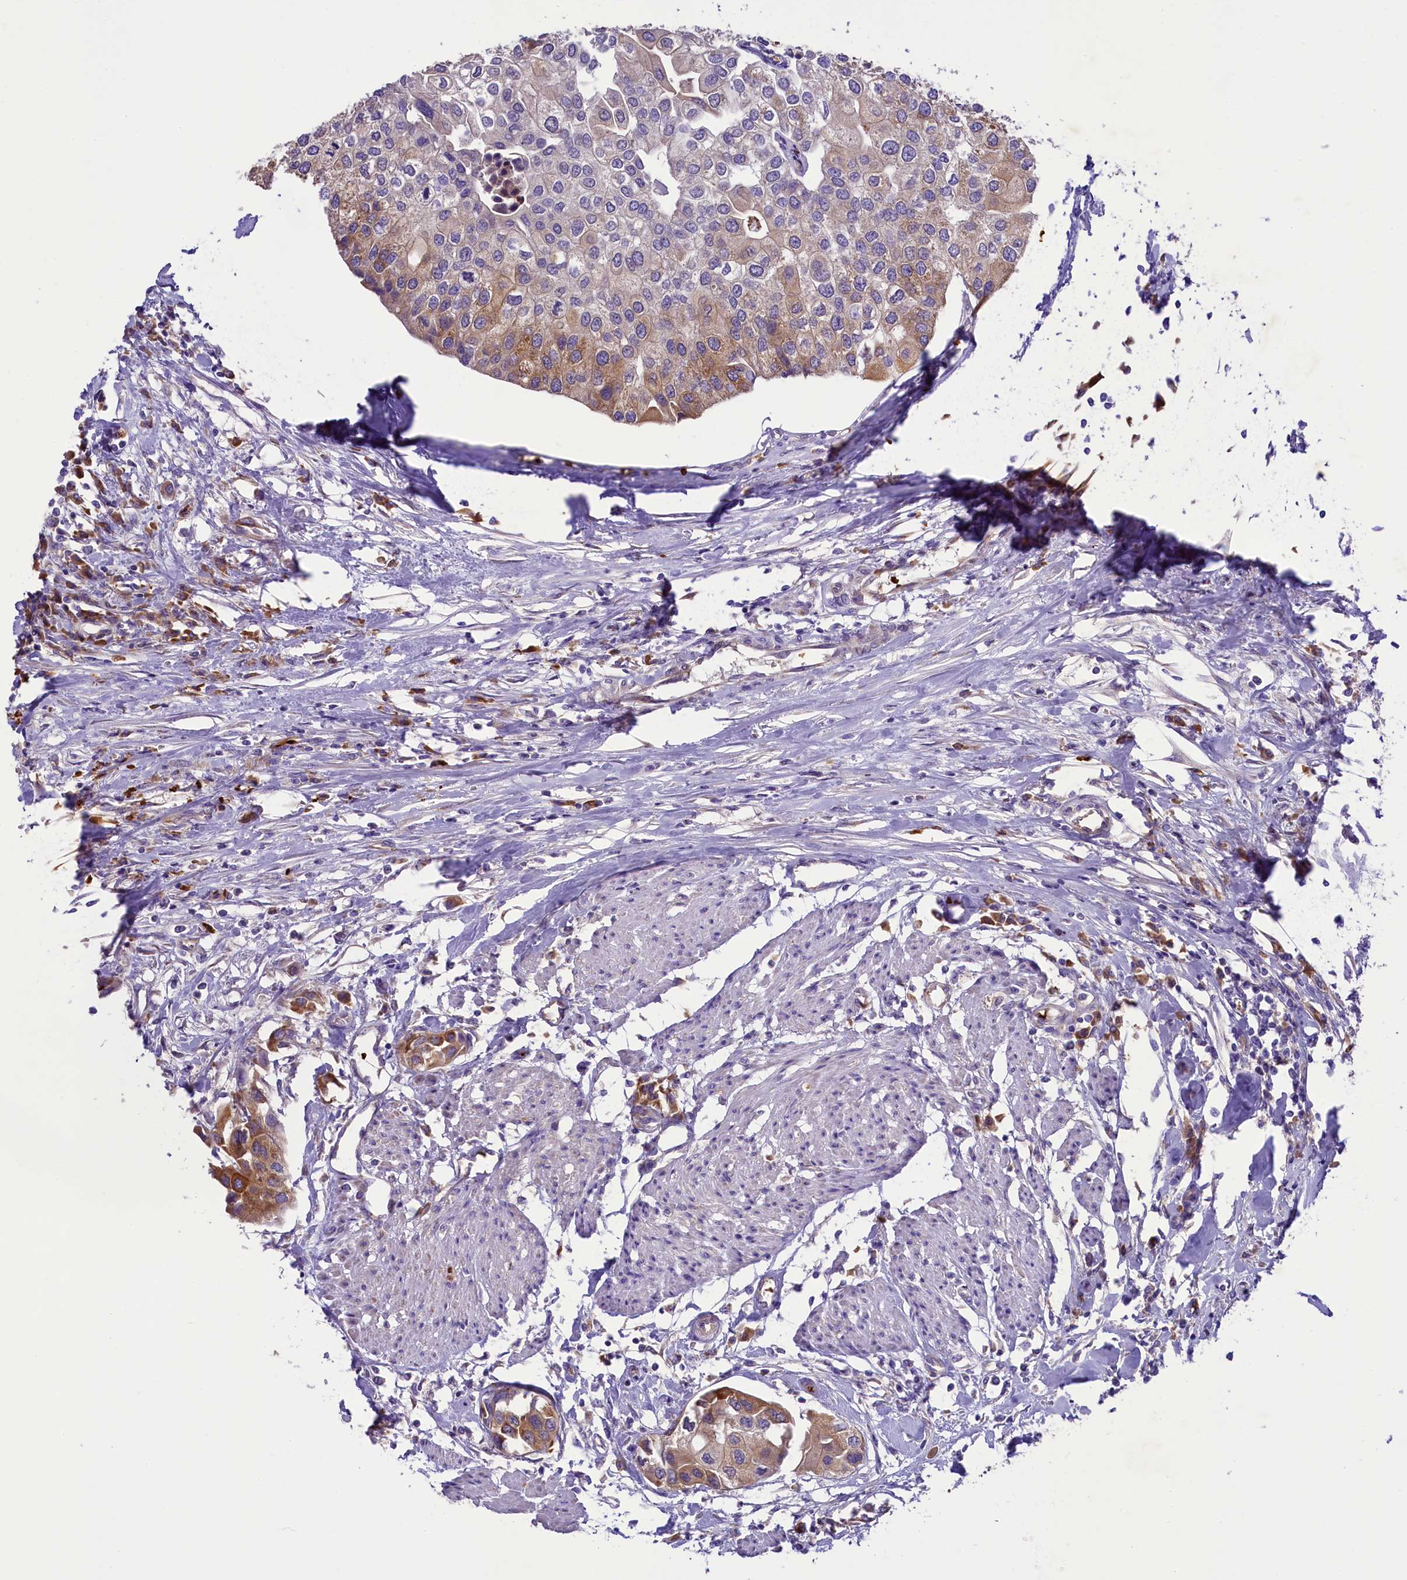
{"staining": {"intensity": "moderate", "quantity": "25%-75%", "location": "cytoplasmic/membranous"}, "tissue": "urothelial cancer", "cell_type": "Tumor cells", "image_type": "cancer", "snomed": [{"axis": "morphology", "description": "Urothelial carcinoma, High grade"}, {"axis": "topography", "description": "Urinary bladder"}], "caption": "High-grade urothelial carcinoma stained with DAB (3,3'-diaminobenzidine) immunohistochemistry shows medium levels of moderate cytoplasmic/membranous positivity in approximately 25%-75% of tumor cells.", "gene": "LARP4", "patient": {"sex": "male", "age": 64}}